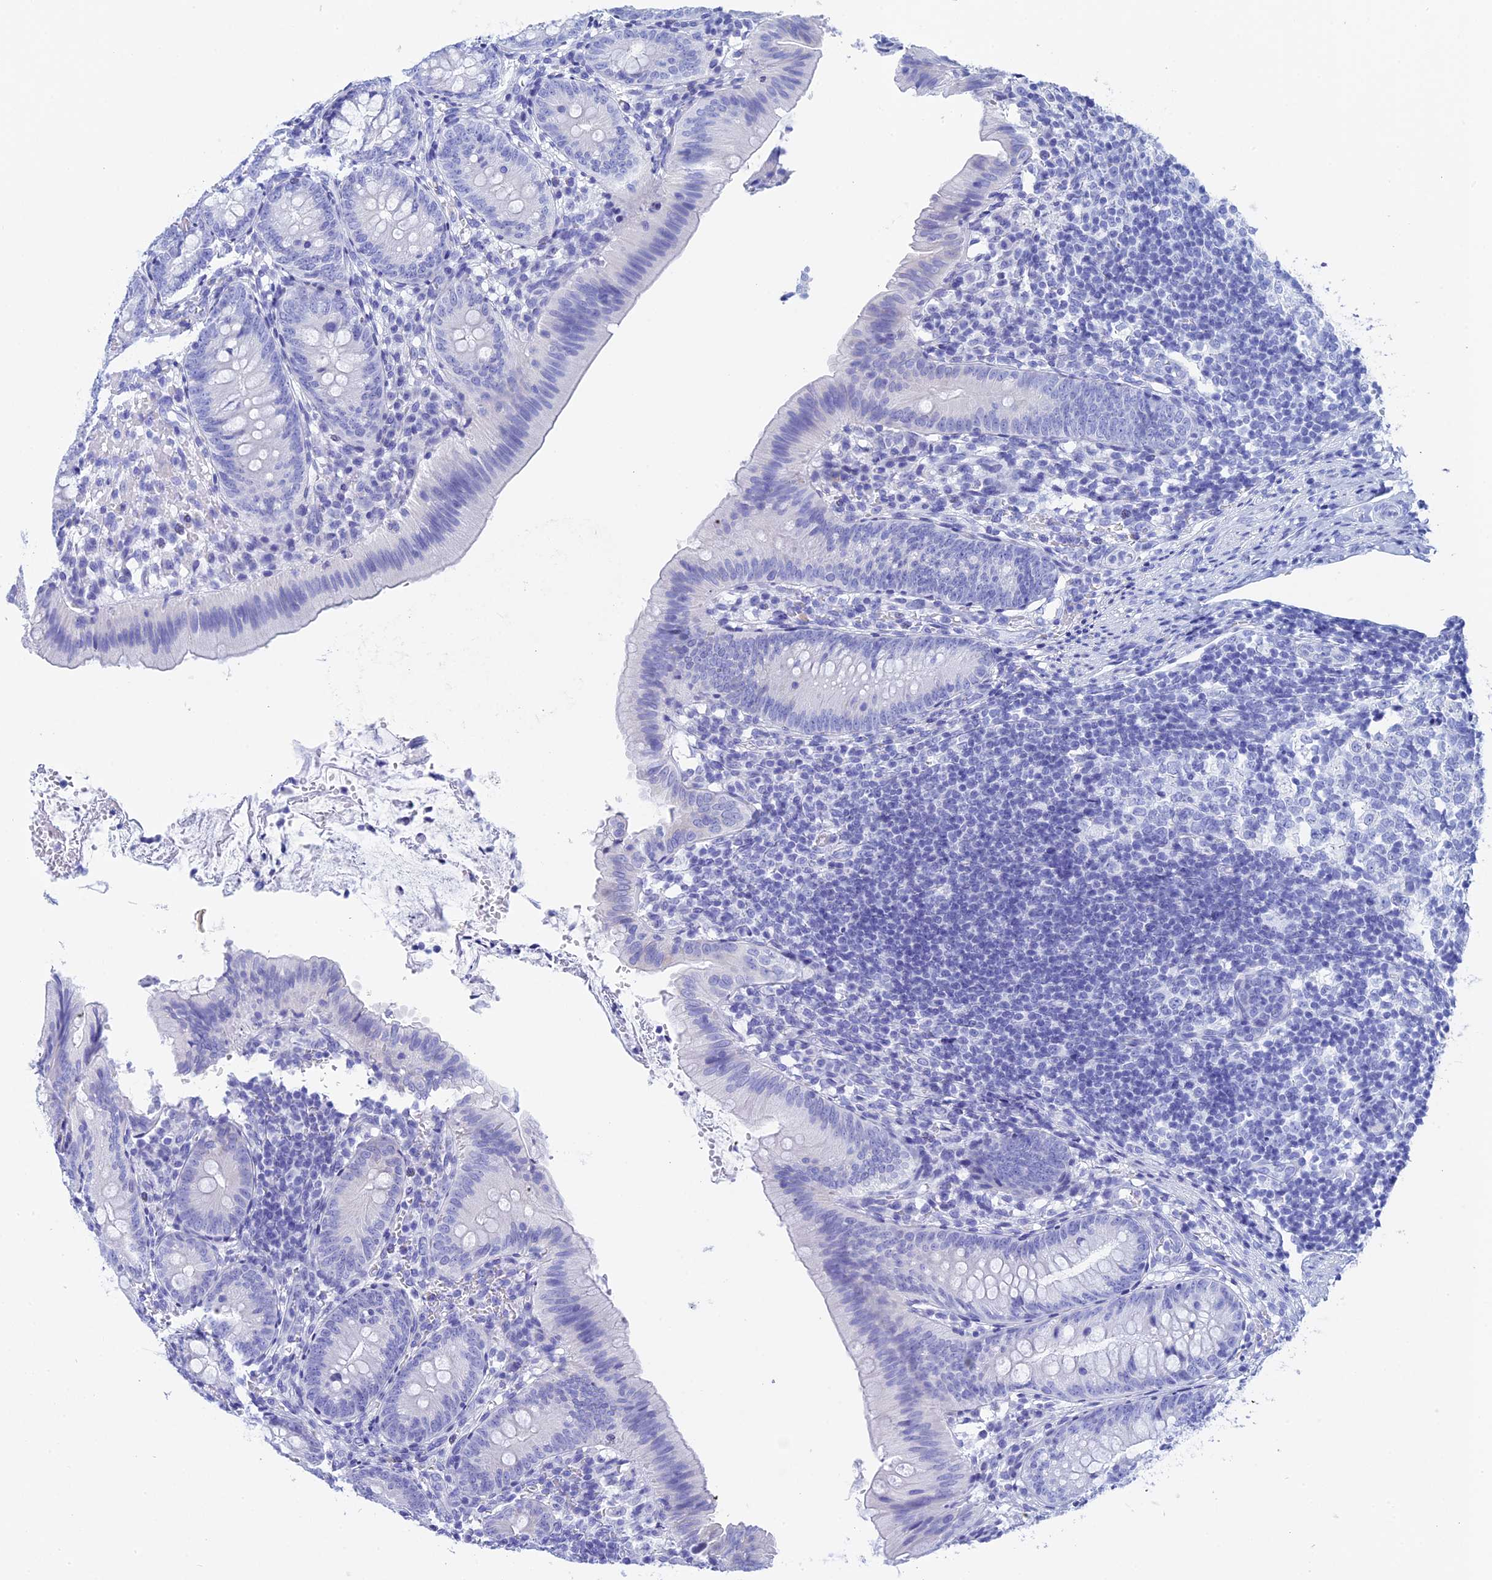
{"staining": {"intensity": "negative", "quantity": "none", "location": "none"}, "tissue": "appendix", "cell_type": "Glandular cells", "image_type": "normal", "snomed": [{"axis": "morphology", "description": "Normal tissue, NOS"}, {"axis": "topography", "description": "Appendix"}], "caption": "Immunohistochemical staining of benign human appendix reveals no significant expression in glandular cells. (IHC, brightfield microscopy, high magnification).", "gene": "TEX101", "patient": {"sex": "male", "age": 1}}